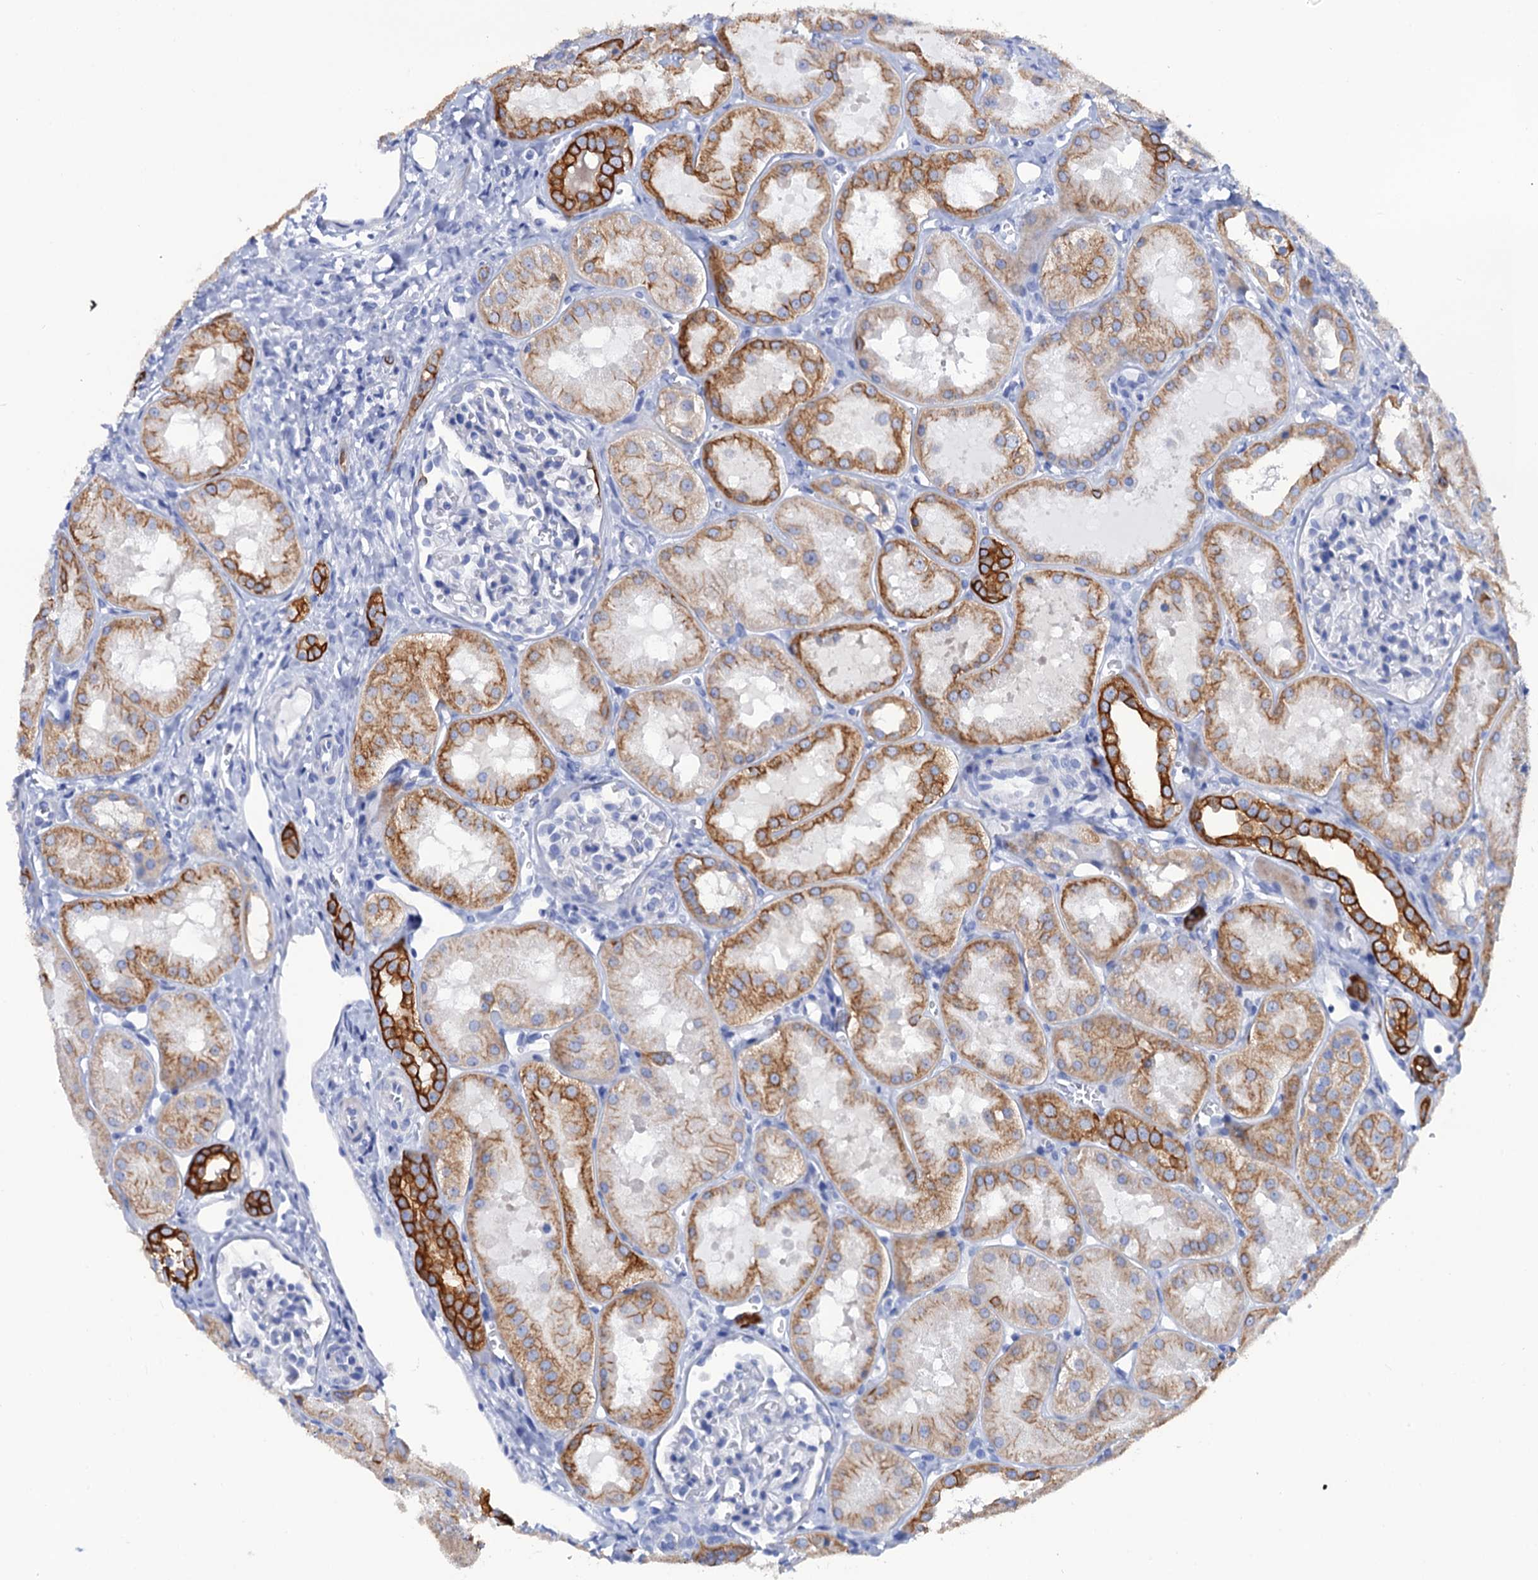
{"staining": {"intensity": "negative", "quantity": "none", "location": "none"}, "tissue": "kidney", "cell_type": "Cells in glomeruli", "image_type": "normal", "snomed": [{"axis": "morphology", "description": "Normal tissue, NOS"}, {"axis": "topography", "description": "Kidney"}, {"axis": "topography", "description": "Urinary bladder"}], "caption": "Kidney stained for a protein using immunohistochemistry (IHC) shows no staining cells in glomeruli.", "gene": "RAB3IP", "patient": {"sex": "male", "age": 16}}